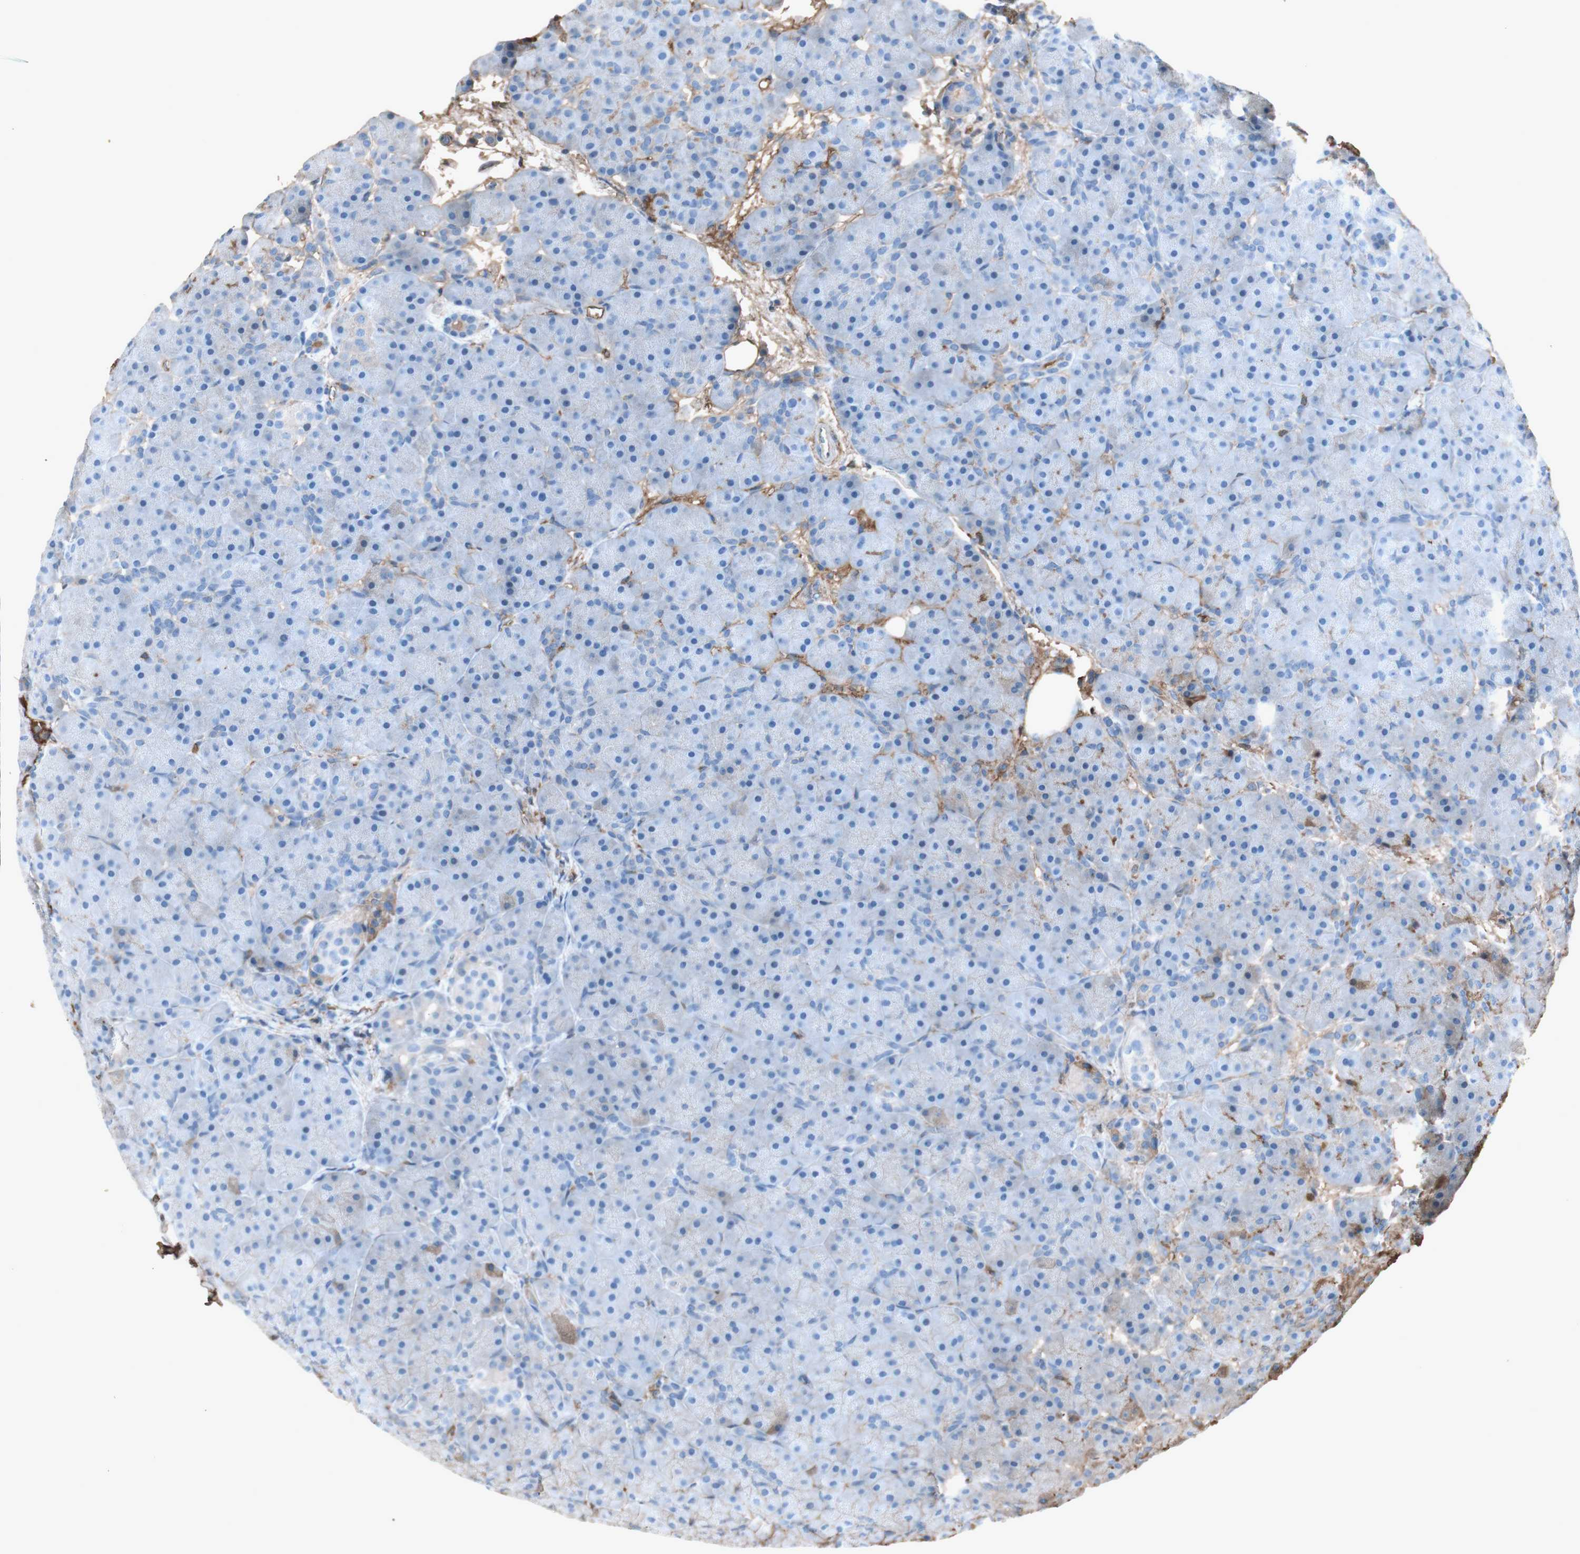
{"staining": {"intensity": "moderate", "quantity": "<25%", "location": "cytoplasmic/membranous"}, "tissue": "pancreas", "cell_type": "Exocrine glandular cells", "image_type": "normal", "snomed": [{"axis": "morphology", "description": "Normal tissue, NOS"}, {"axis": "topography", "description": "Pancreas"}], "caption": "Immunohistochemical staining of unremarkable pancreas reveals low levels of moderate cytoplasmic/membranous positivity in about <25% of exocrine glandular cells.", "gene": "MMP14", "patient": {"sex": "male", "age": 66}}